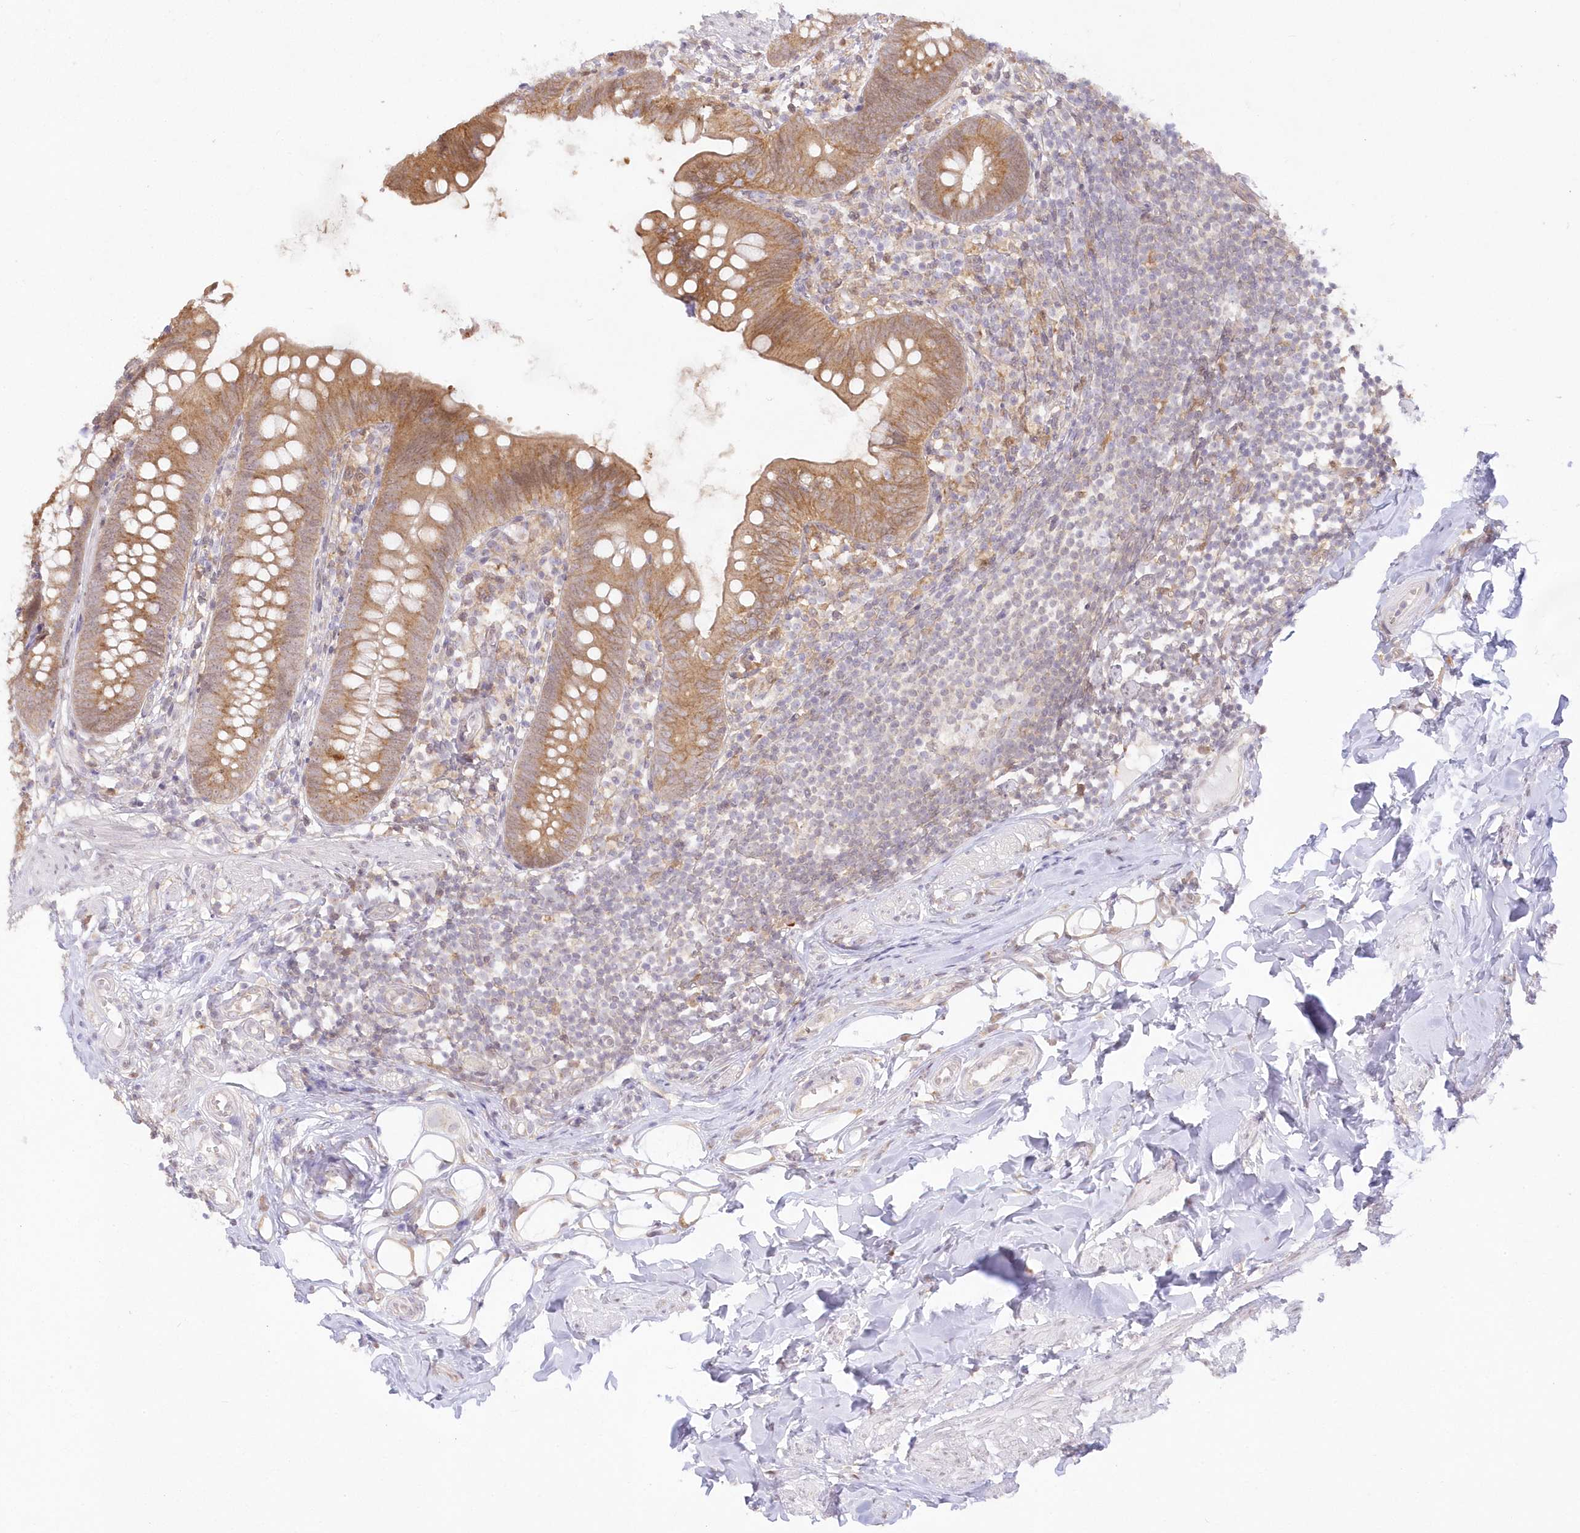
{"staining": {"intensity": "moderate", "quantity": ">75%", "location": "cytoplasmic/membranous"}, "tissue": "appendix", "cell_type": "Glandular cells", "image_type": "normal", "snomed": [{"axis": "morphology", "description": "Normal tissue, NOS"}, {"axis": "topography", "description": "Appendix"}], "caption": "Immunohistochemical staining of normal human appendix demonstrates moderate cytoplasmic/membranous protein positivity in about >75% of glandular cells. Using DAB (3,3'-diaminobenzidine) (brown) and hematoxylin (blue) stains, captured at high magnification using brightfield microscopy.", "gene": "RNPEP", "patient": {"sex": "female", "age": 62}}